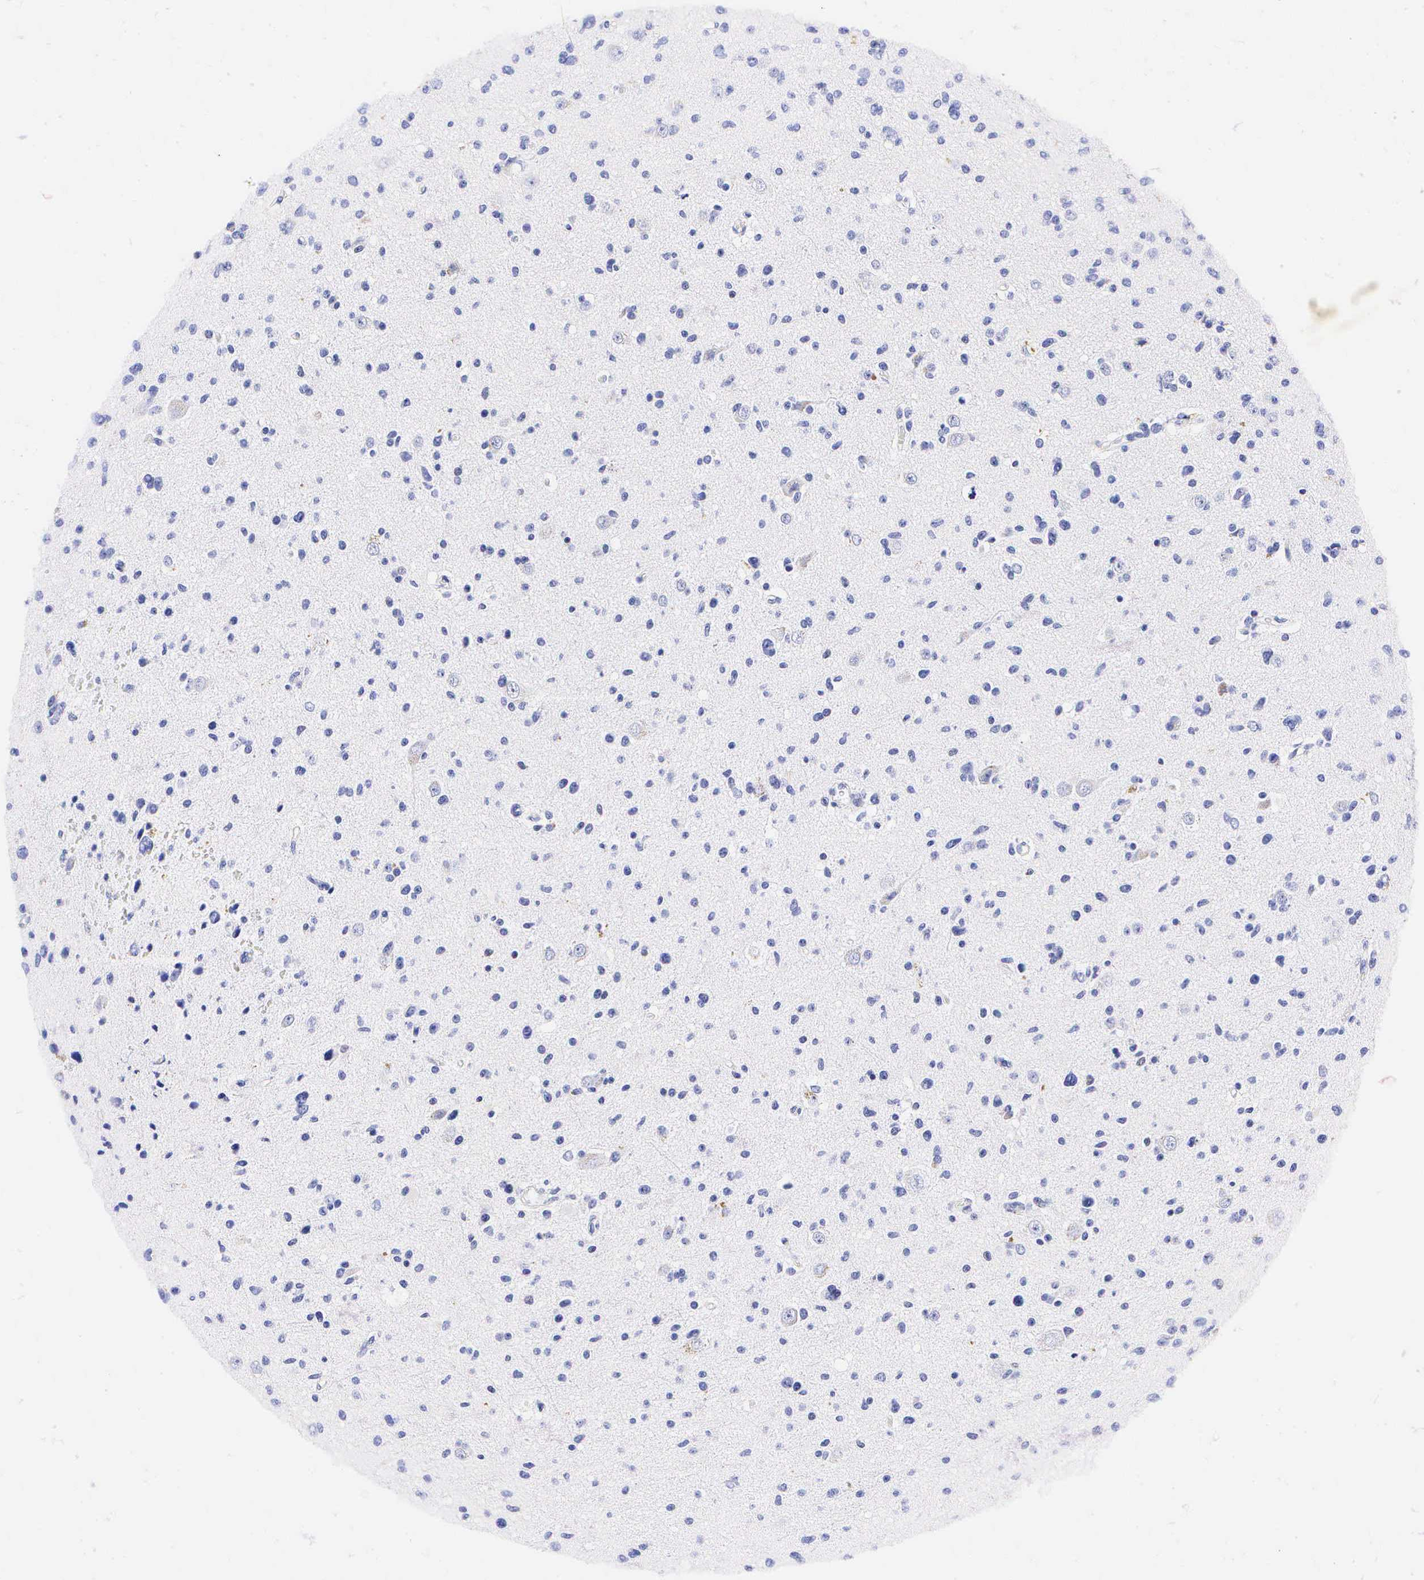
{"staining": {"intensity": "negative", "quantity": "none", "location": "none"}, "tissue": "glioma", "cell_type": "Tumor cells", "image_type": "cancer", "snomed": [{"axis": "morphology", "description": "Glioma, malignant, Low grade"}, {"axis": "topography", "description": "Brain"}], "caption": "DAB immunohistochemical staining of human malignant glioma (low-grade) displays no significant staining in tumor cells. (DAB immunohistochemistry (IHC), high magnification).", "gene": "CD3E", "patient": {"sex": "female", "age": 46}}